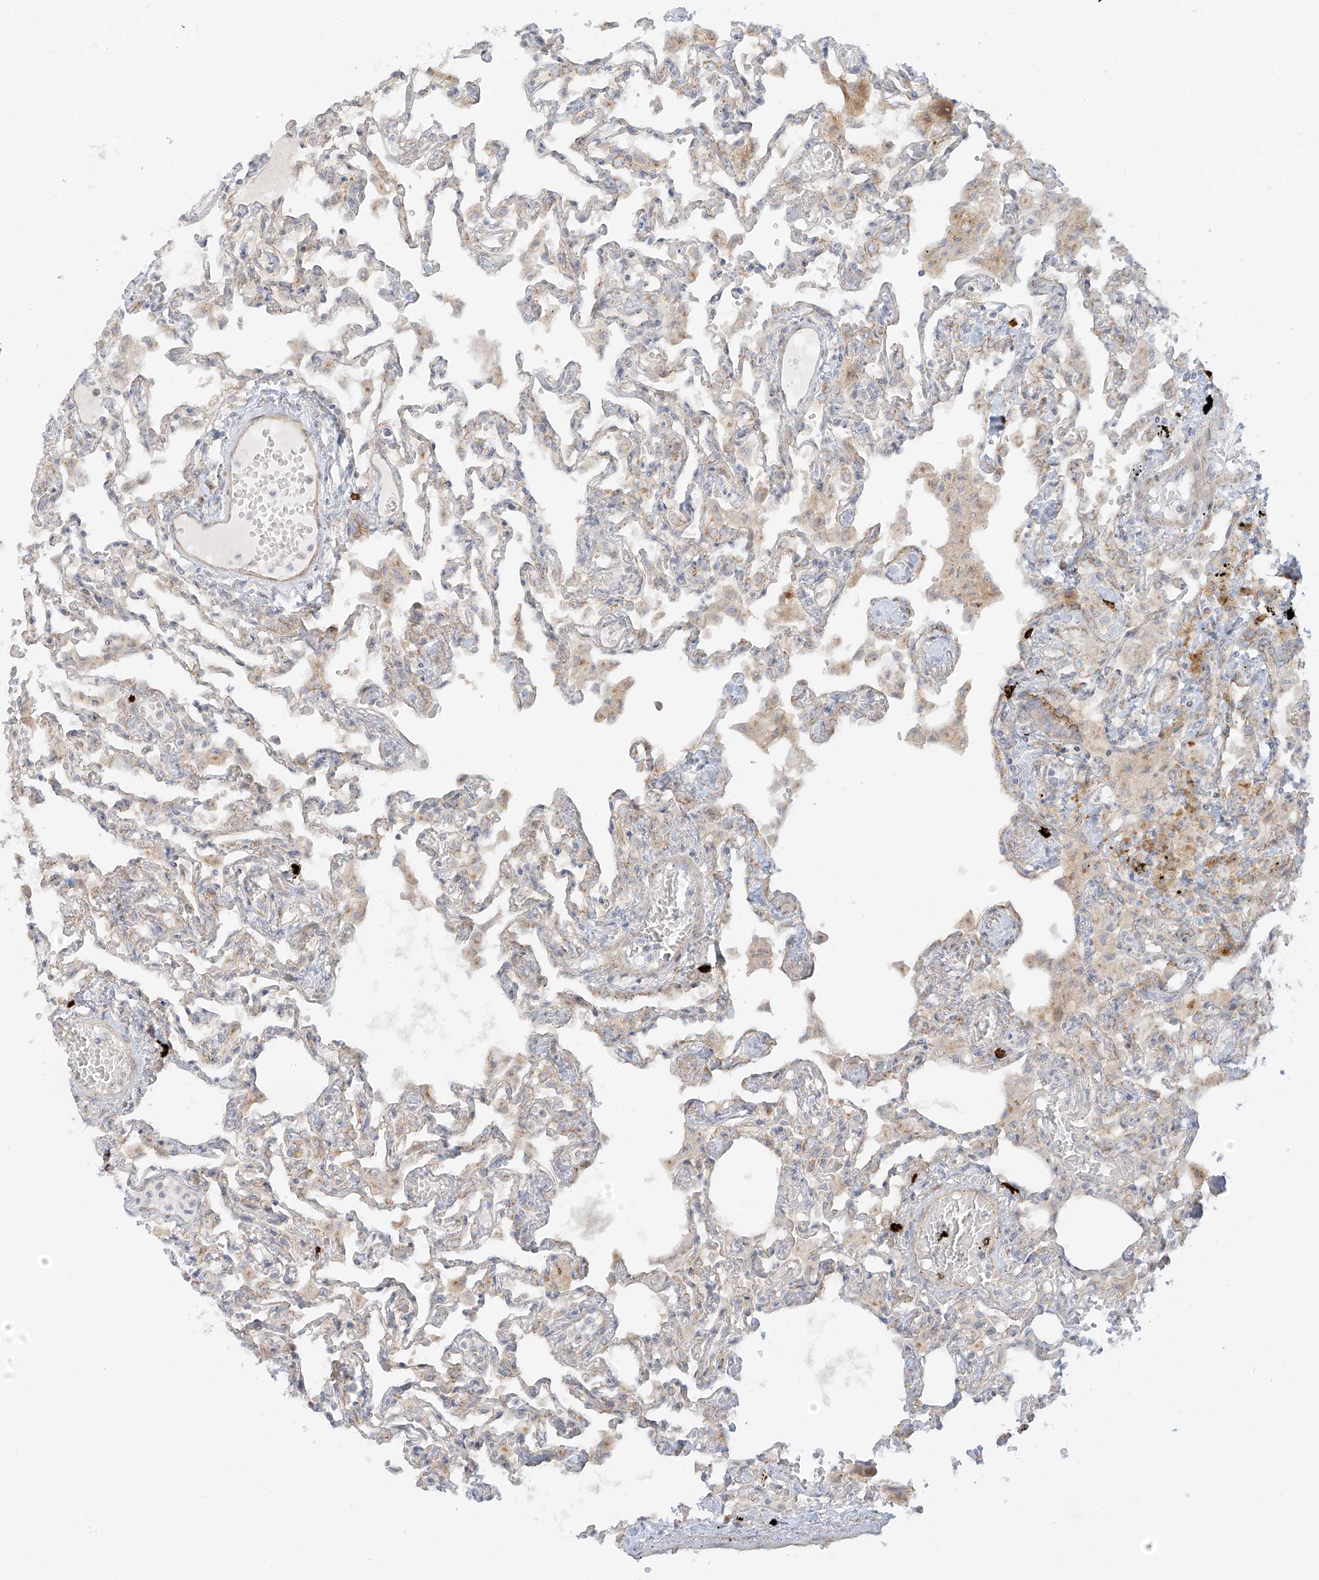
{"staining": {"intensity": "negative", "quantity": "none", "location": "none"}, "tissue": "lung", "cell_type": "Alveolar cells", "image_type": "normal", "snomed": [{"axis": "morphology", "description": "Normal tissue, NOS"}, {"axis": "topography", "description": "Bronchus"}, {"axis": "topography", "description": "Lung"}], "caption": "DAB immunohistochemical staining of unremarkable human lung reveals no significant staining in alveolar cells. (DAB immunohistochemistry visualized using brightfield microscopy, high magnification).", "gene": "ZNF287", "patient": {"sex": "female", "age": 49}}